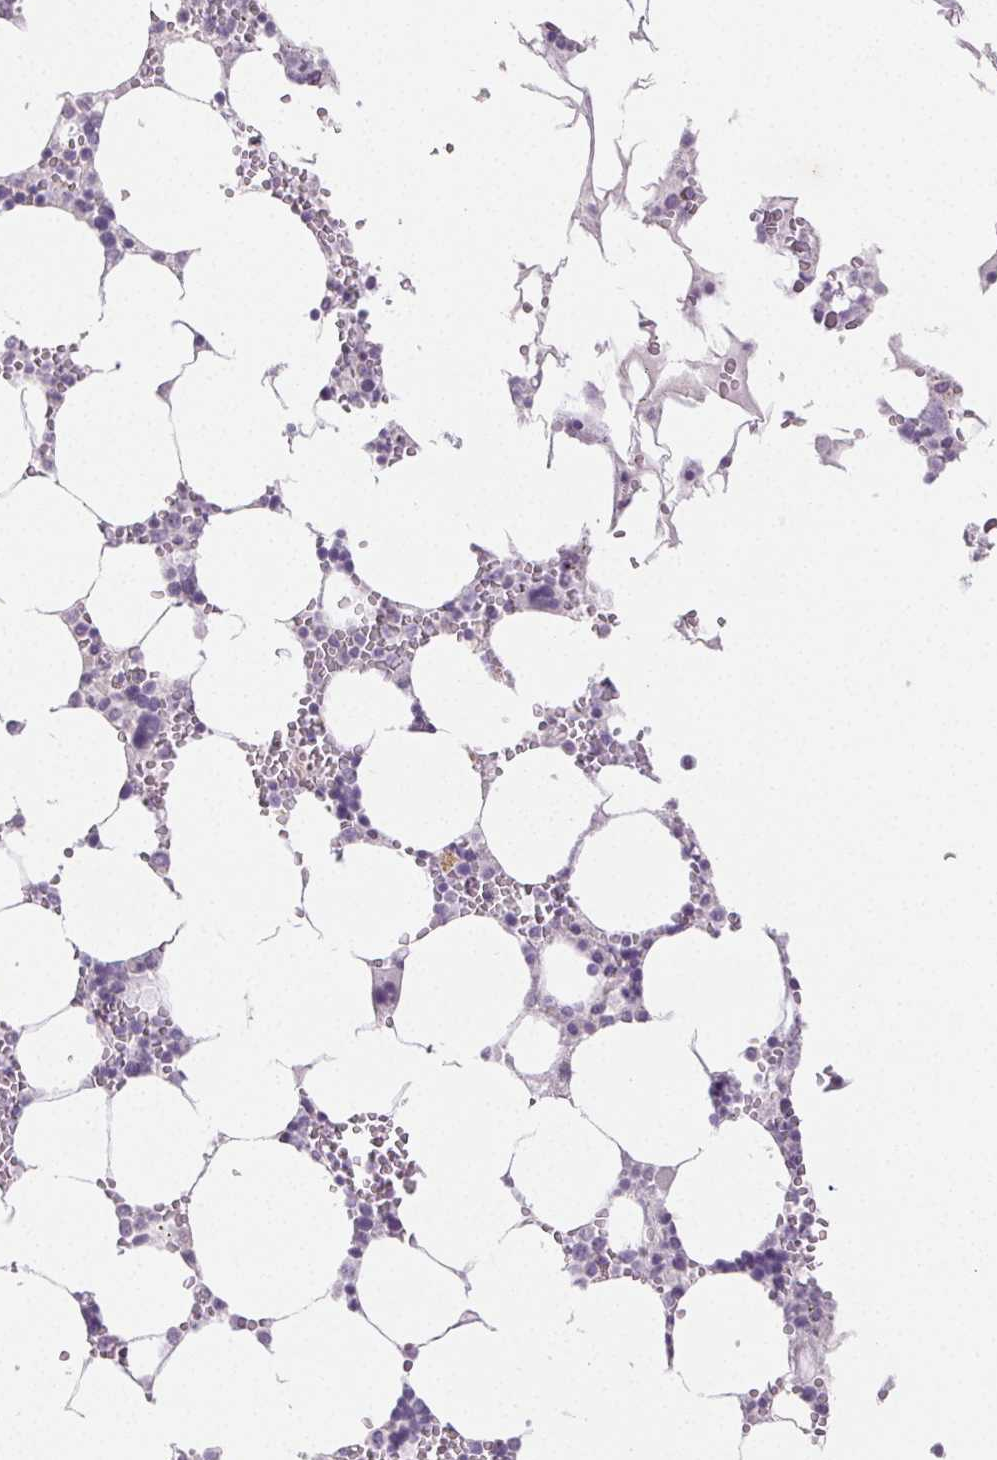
{"staining": {"intensity": "negative", "quantity": "none", "location": "none"}, "tissue": "bone marrow", "cell_type": "Hematopoietic cells", "image_type": "normal", "snomed": [{"axis": "morphology", "description": "Normal tissue, NOS"}, {"axis": "topography", "description": "Bone marrow"}], "caption": "IHC image of normal bone marrow: bone marrow stained with DAB demonstrates no significant protein staining in hematopoietic cells.", "gene": "PI3", "patient": {"sex": "male", "age": 64}}